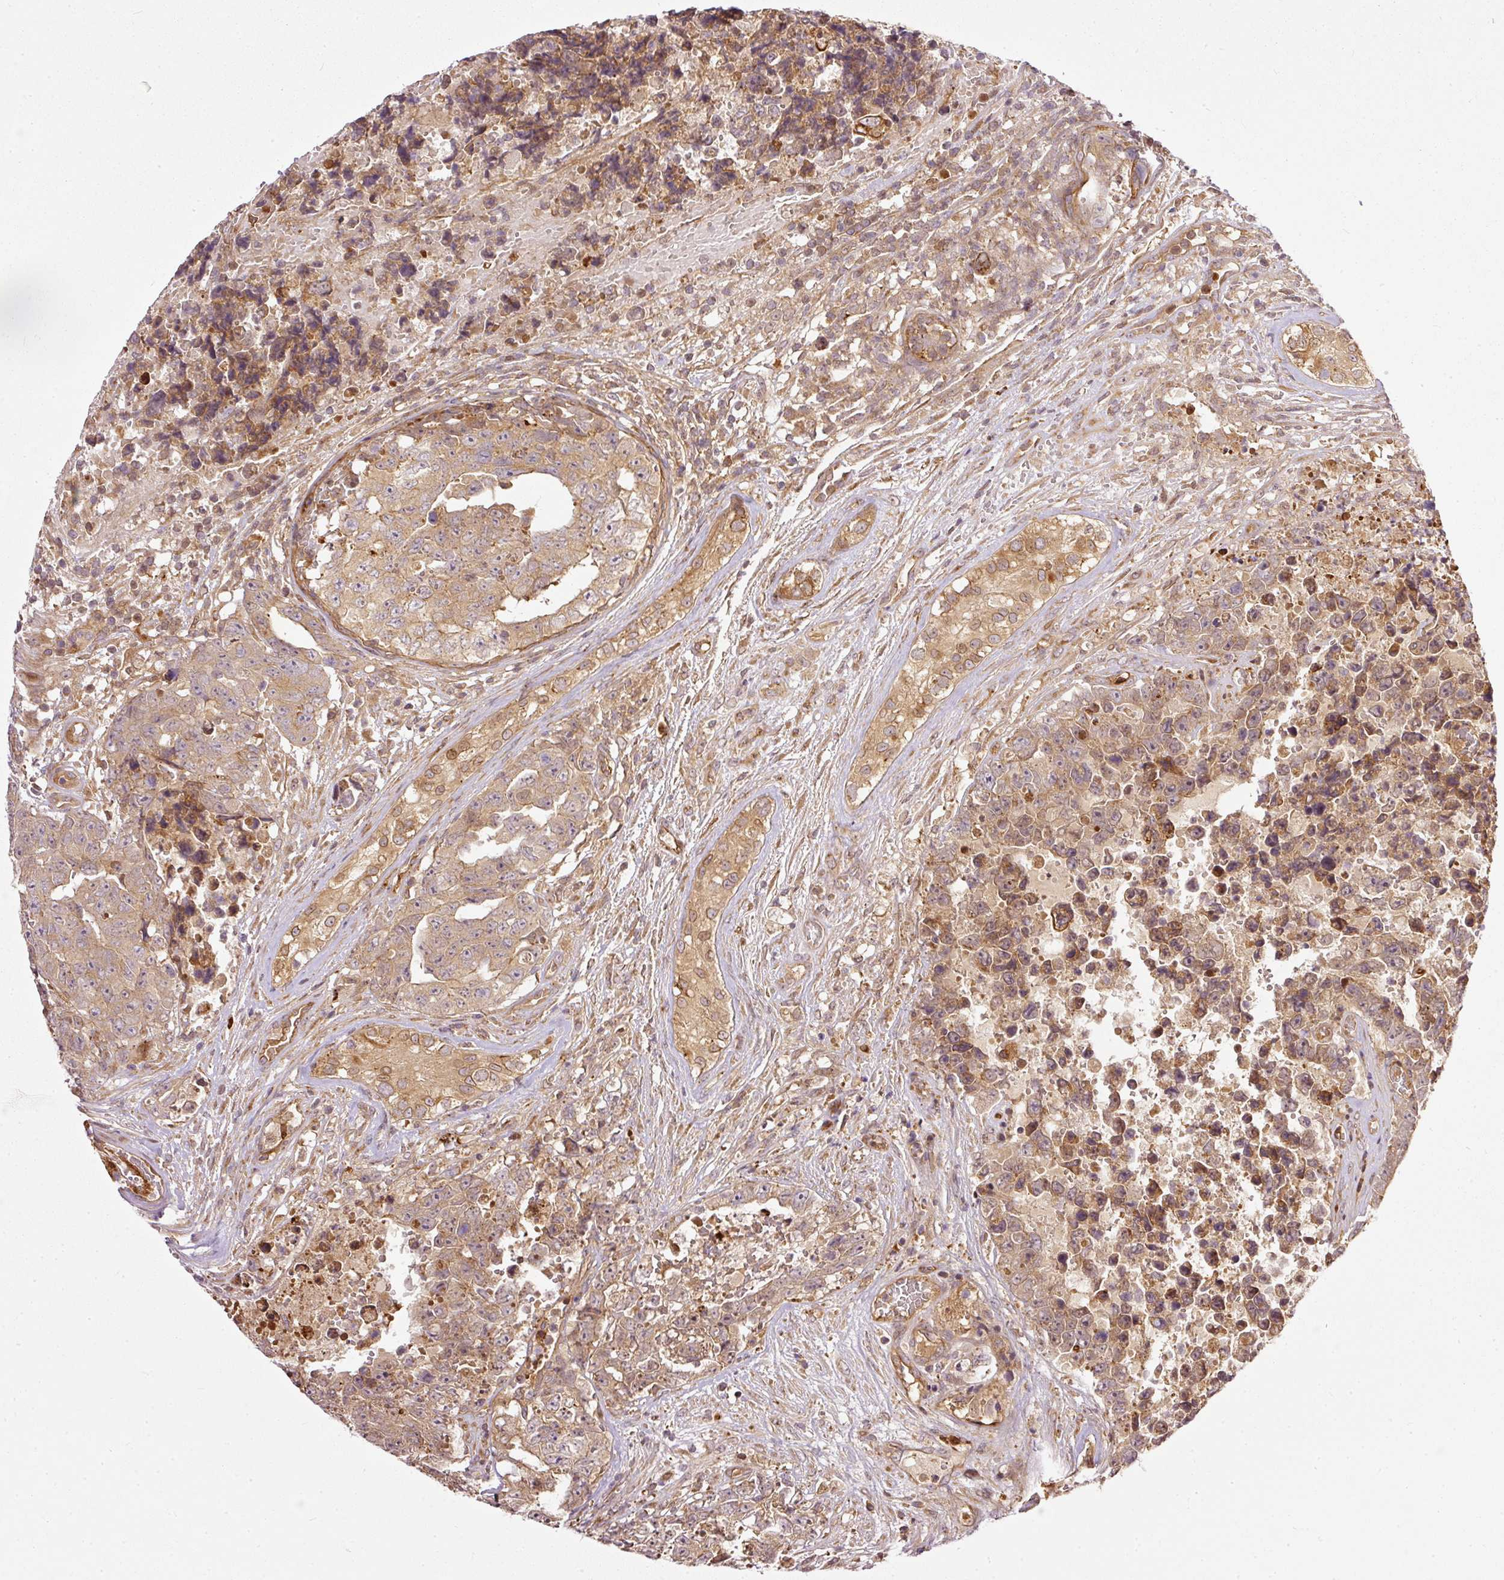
{"staining": {"intensity": "moderate", "quantity": ">75%", "location": "cytoplasmic/membranous"}, "tissue": "testis cancer", "cell_type": "Tumor cells", "image_type": "cancer", "snomed": [{"axis": "morphology", "description": "Normal tissue, NOS"}, {"axis": "morphology", "description": "Carcinoma, Embryonal, NOS"}, {"axis": "topography", "description": "Testis"}, {"axis": "topography", "description": "Epididymis"}], "caption": "Immunohistochemistry (IHC) (DAB (3,3'-diaminobenzidine)) staining of testis cancer demonstrates moderate cytoplasmic/membranous protein staining in approximately >75% of tumor cells.", "gene": "MIF4GD", "patient": {"sex": "male", "age": 25}}